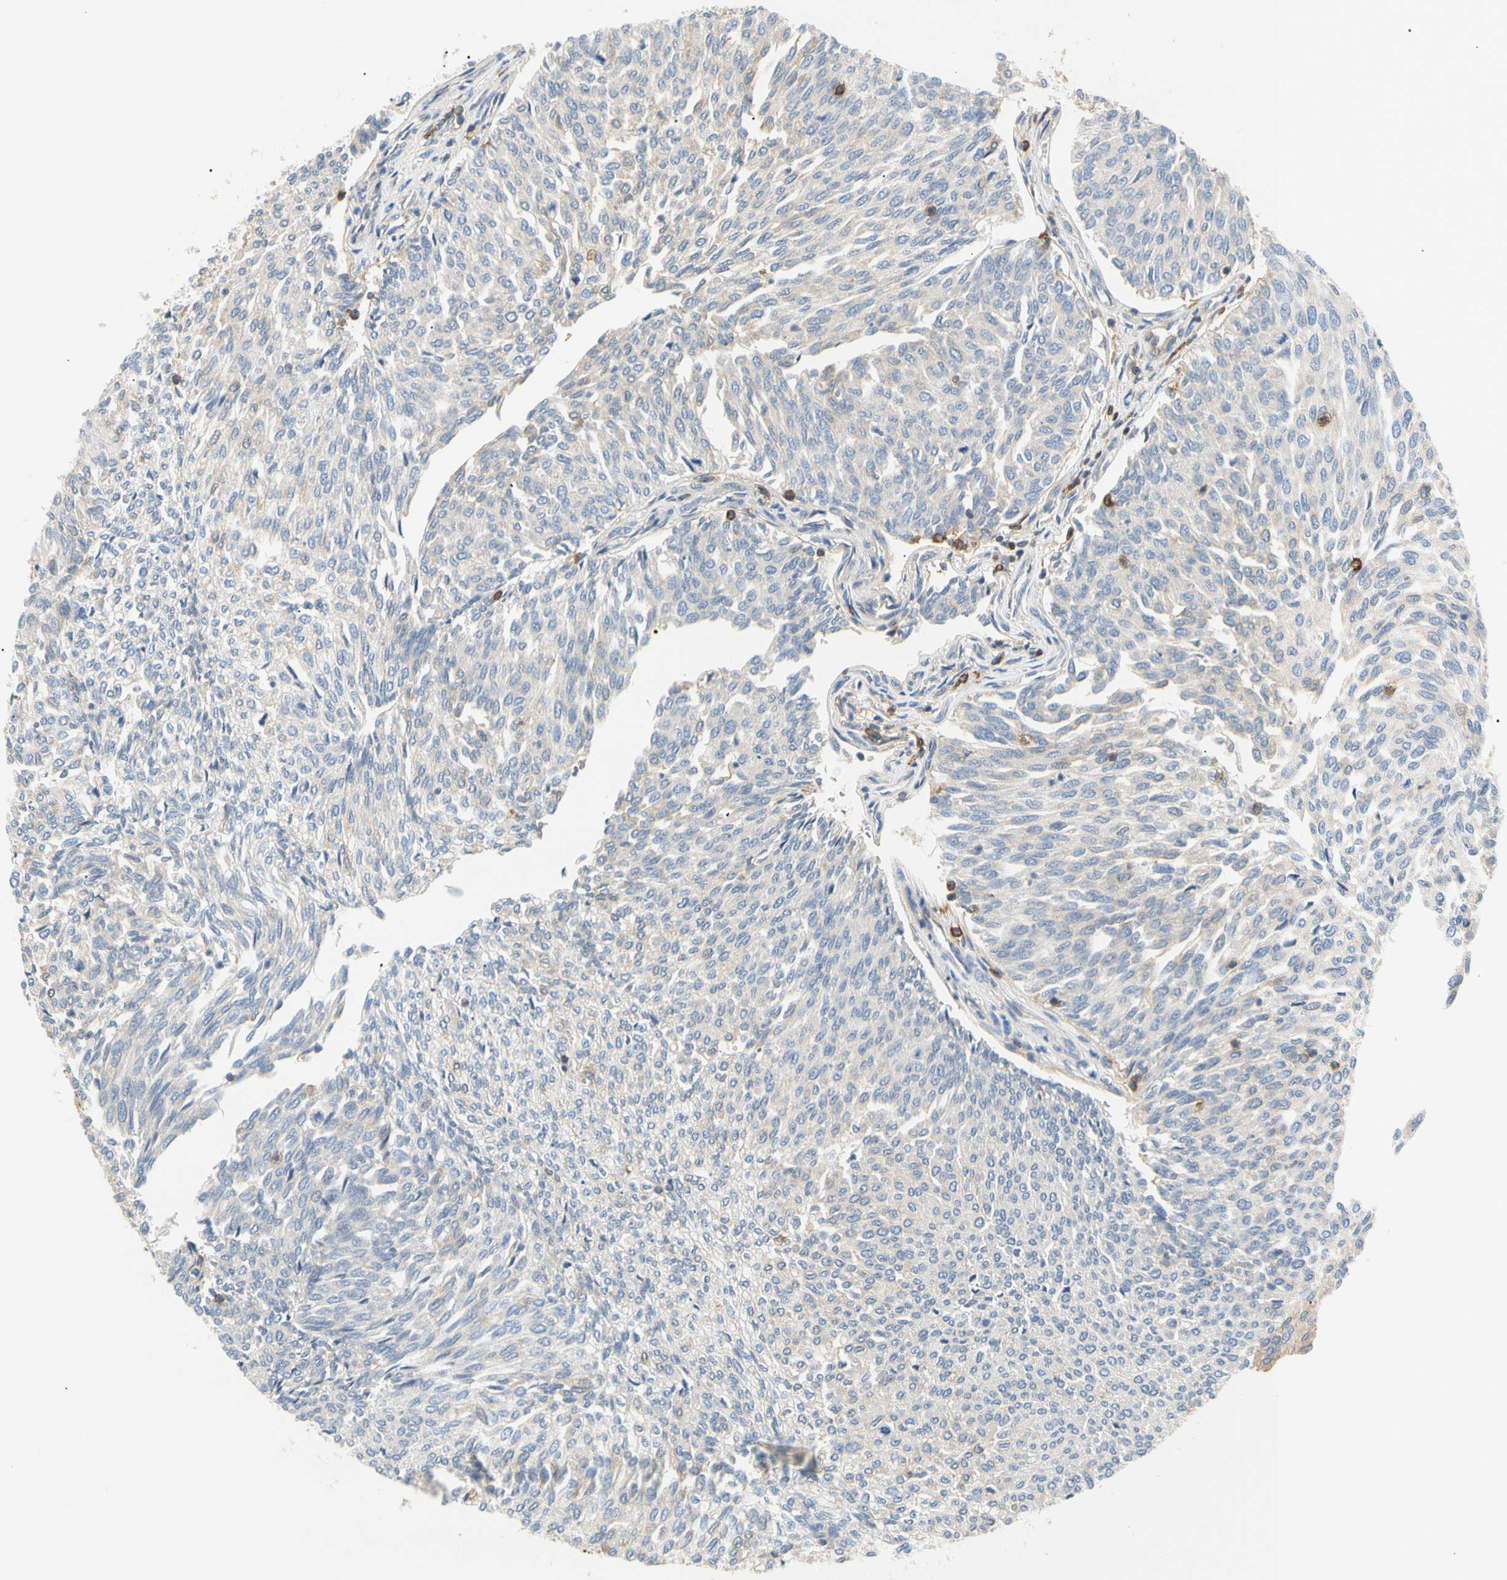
{"staining": {"intensity": "negative", "quantity": "none", "location": "none"}, "tissue": "urothelial cancer", "cell_type": "Tumor cells", "image_type": "cancer", "snomed": [{"axis": "morphology", "description": "Urothelial carcinoma, Low grade"}, {"axis": "topography", "description": "Urinary bladder"}], "caption": "Image shows no significant protein expression in tumor cells of urothelial cancer.", "gene": "TNFRSF18", "patient": {"sex": "female", "age": 79}}